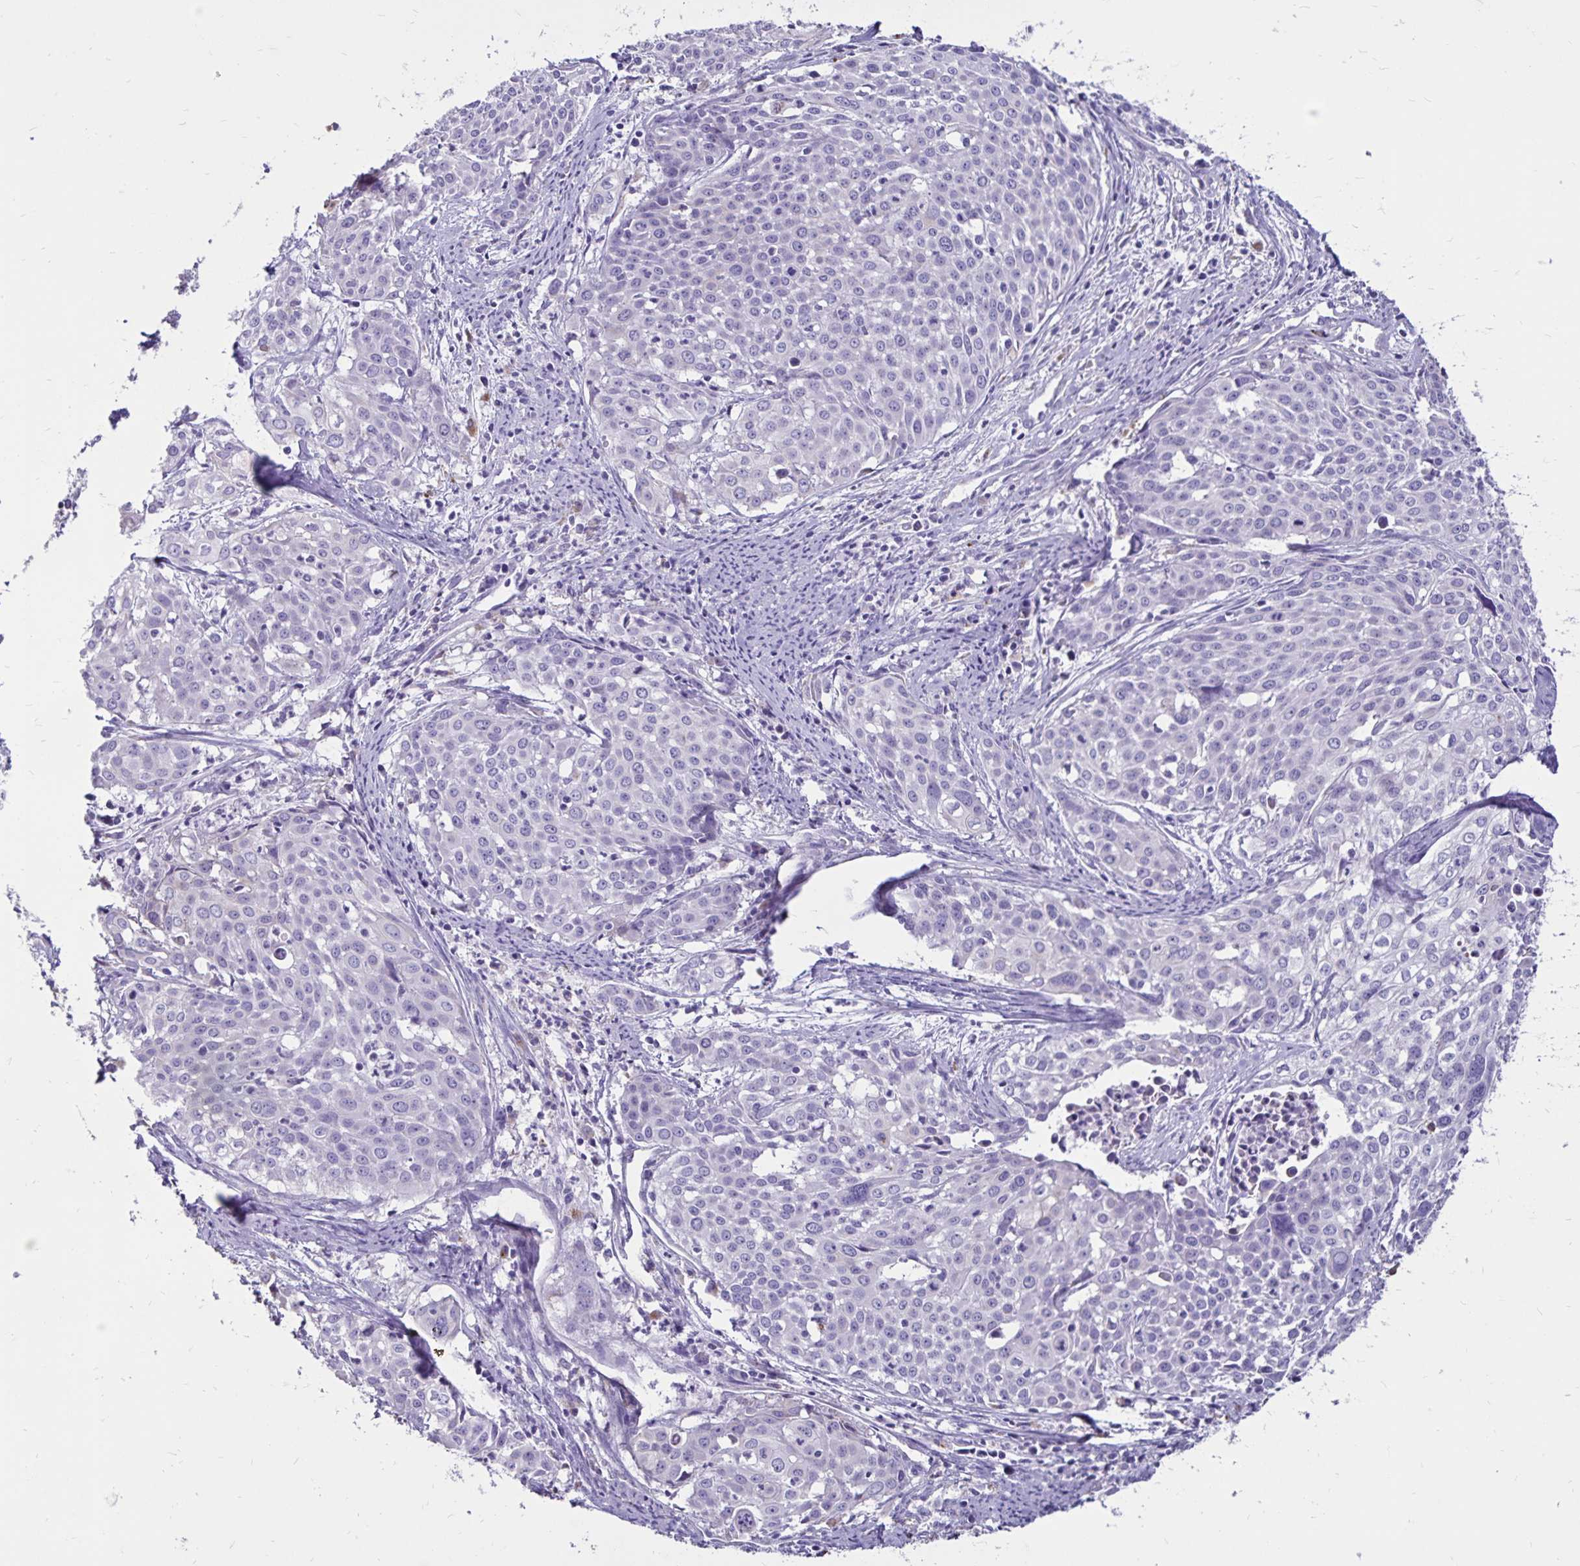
{"staining": {"intensity": "negative", "quantity": "none", "location": "none"}, "tissue": "cervical cancer", "cell_type": "Tumor cells", "image_type": "cancer", "snomed": [{"axis": "morphology", "description": "Squamous cell carcinoma, NOS"}, {"axis": "topography", "description": "Cervix"}], "caption": "The immunohistochemistry (IHC) micrograph has no significant positivity in tumor cells of cervical squamous cell carcinoma tissue. (DAB (3,3'-diaminobenzidine) IHC visualized using brightfield microscopy, high magnification).", "gene": "EVPL", "patient": {"sex": "female", "age": 39}}